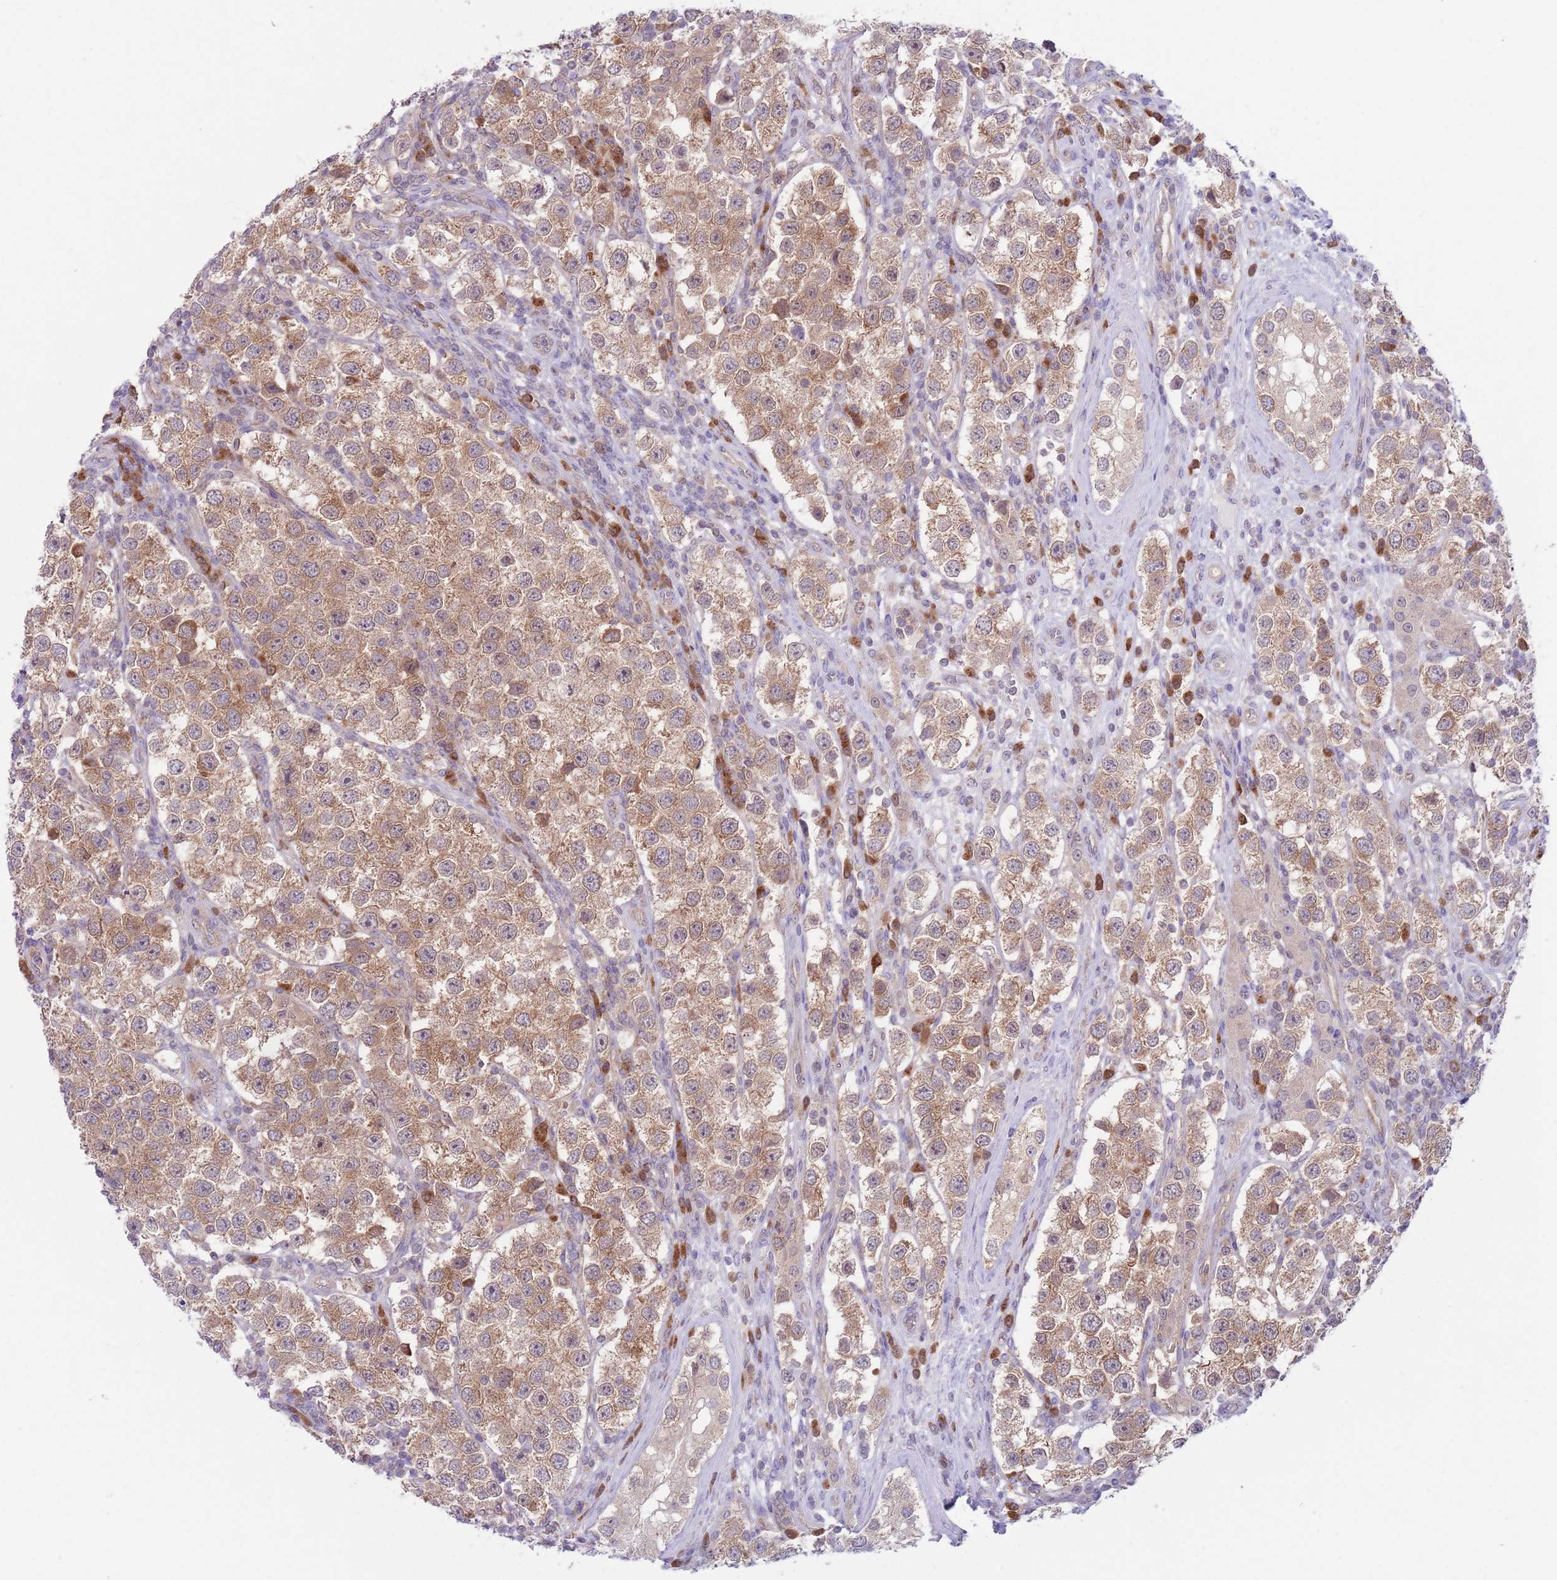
{"staining": {"intensity": "weak", "quantity": "25%-75%", "location": "cytoplasmic/membranous"}, "tissue": "testis cancer", "cell_type": "Tumor cells", "image_type": "cancer", "snomed": [{"axis": "morphology", "description": "Seminoma, NOS"}, {"axis": "topography", "description": "Testis"}], "caption": "An image showing weak cytoplasmic/membranous positivity in about 25%-75% of tumor cells in testis cancer, as visualized by brown immunohistochemical staining.", "gene": "COPE", "patient": {"sex": "male", "age": 37}}